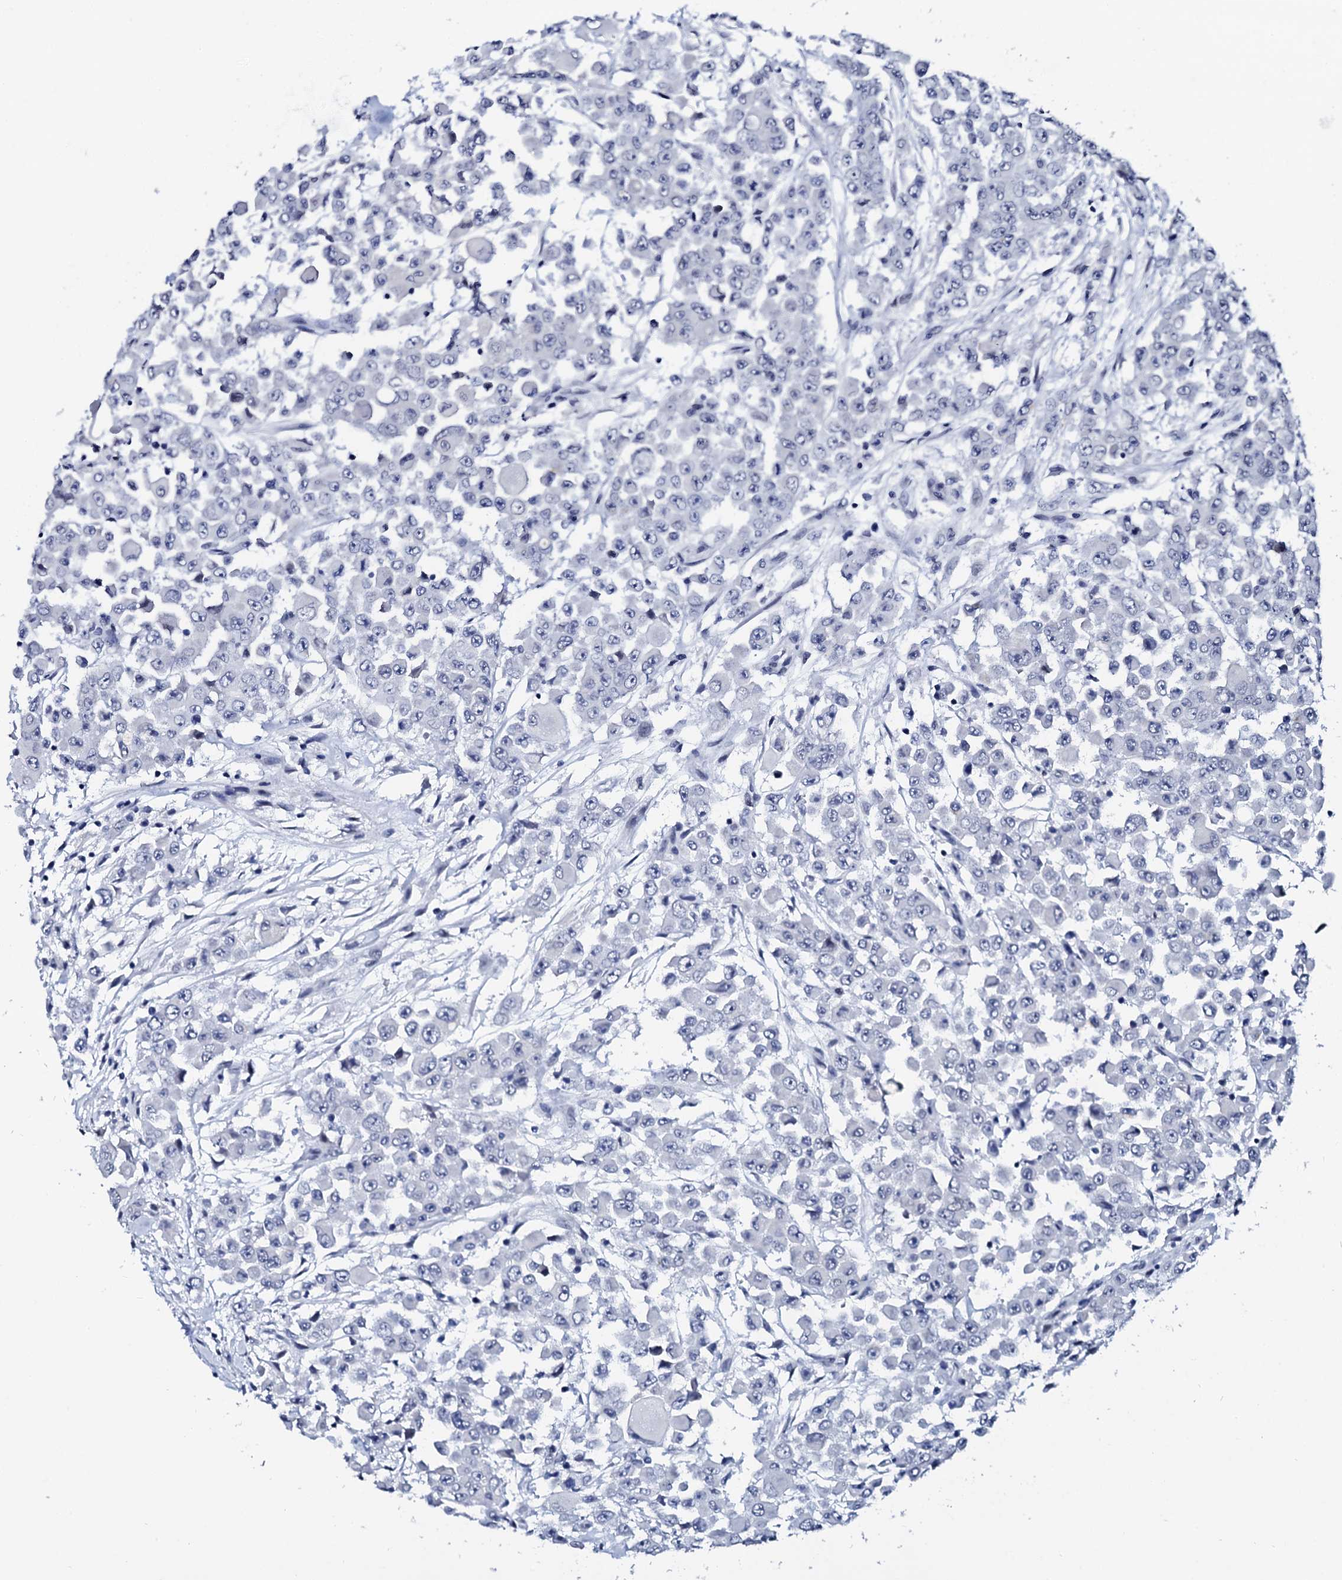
{"staining": {"intensity": "negative", "quantity": "none", "location": "none"}, "tissue": "colorectal cancer", "cell_type": "Tumor cells", "image_type": "cancer", "snomed": [{"axis": "morphology", "description": "Adenocarcinoma, NOS"}, {"axis": "topography", "description": "Colon"}], "caption": "Protein analysis of colorectal cancer displays no significant staining in tumor cells.", "gene": "SPATA19", "patient": {"sex": "male", "age": 51}}